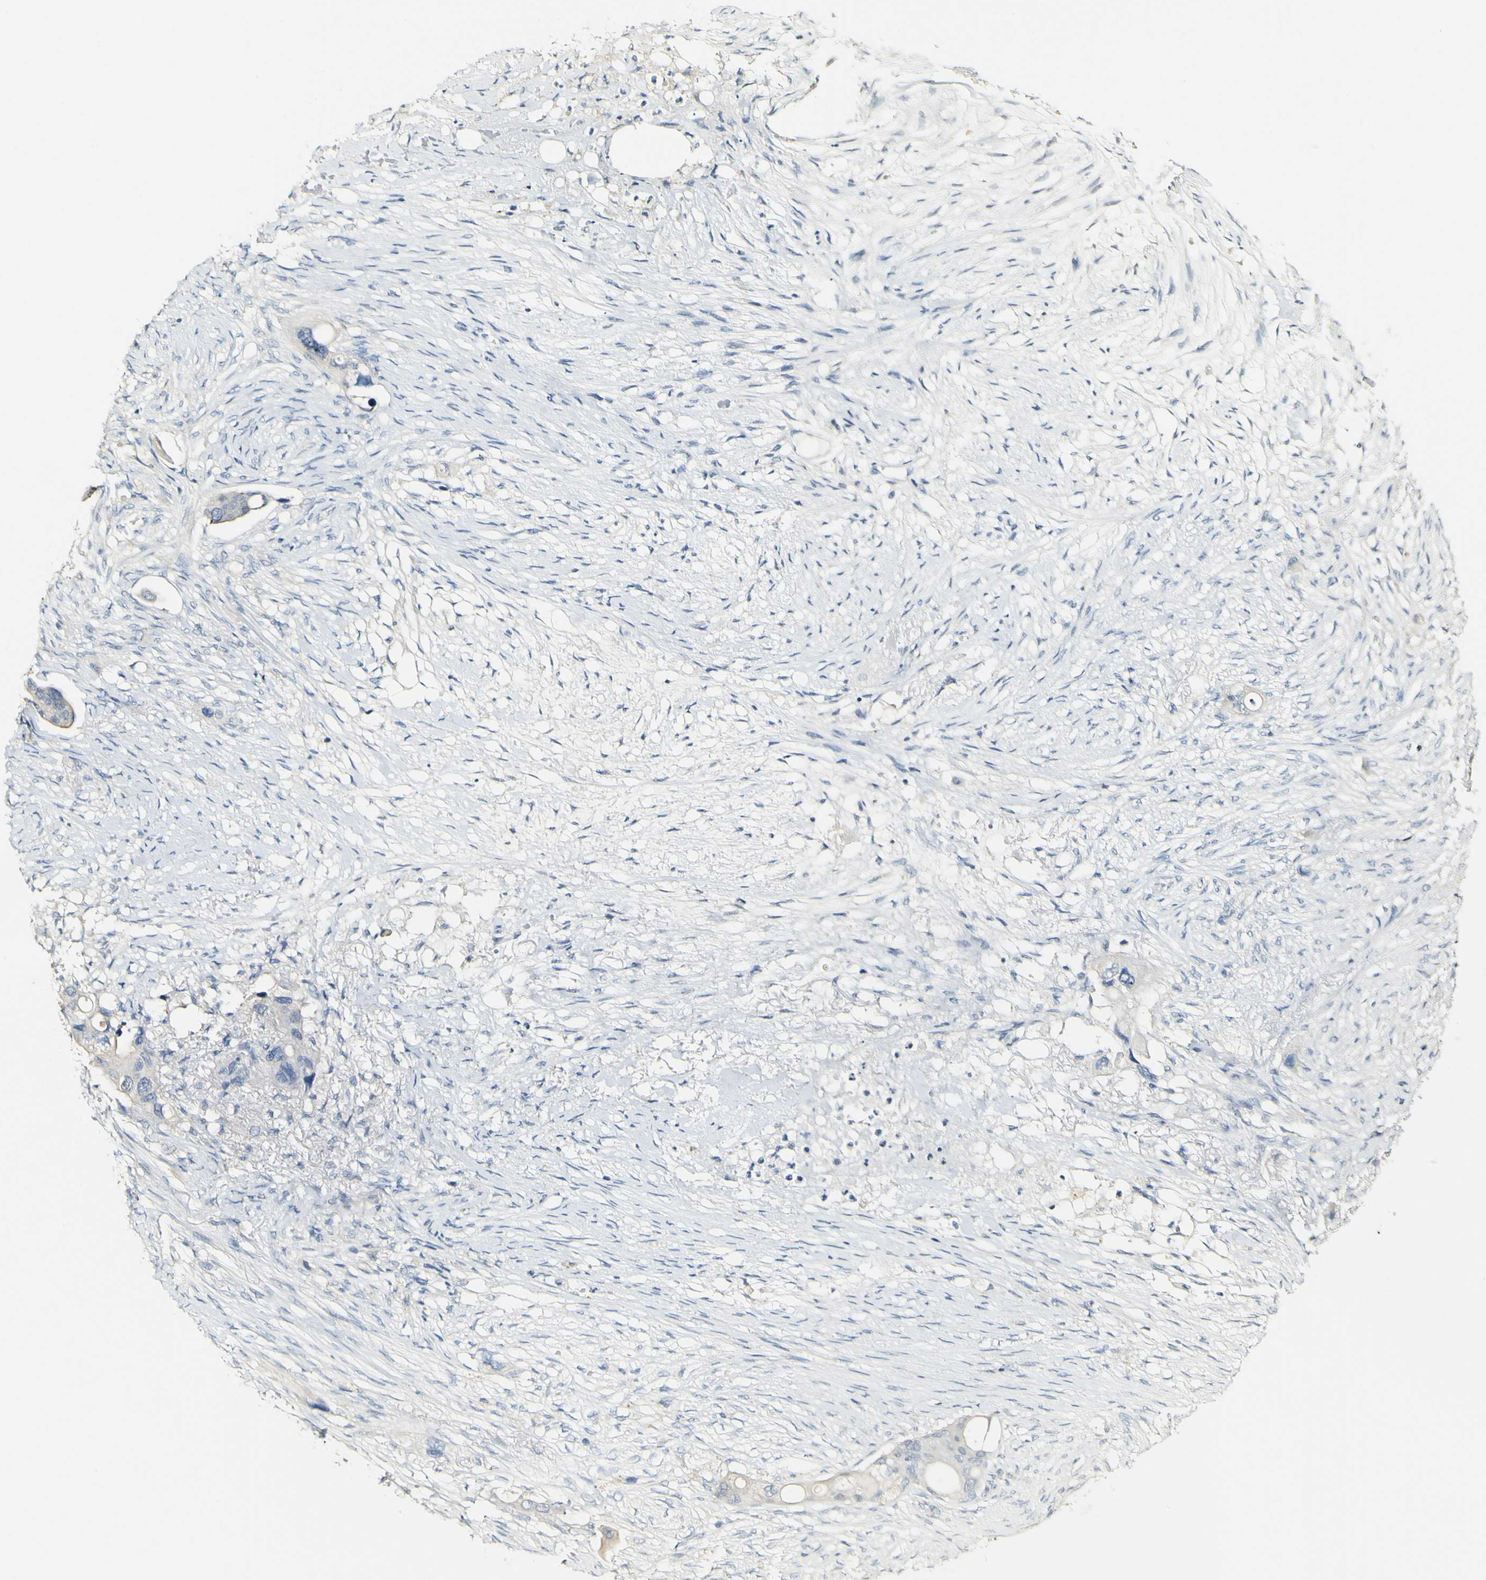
{"staining": {"intensity": "negative", "quantity": "none", "location": "none"}, "tissue": "colorectal cancer", "cell_type": "Tumor cells", "image_type": "cancer", "snomed": [{"axis": "morphology", "description": "Adenocarcinoma, NOS"}, {"axis": "topography", "description": "Colon"}], "caption": "A photomicrograph of colorectal cancer stained for a protein exhibits no brown staining in tumor cells.", "gene": "FMO3", "patient": {"sex": "female", "age": 57}}